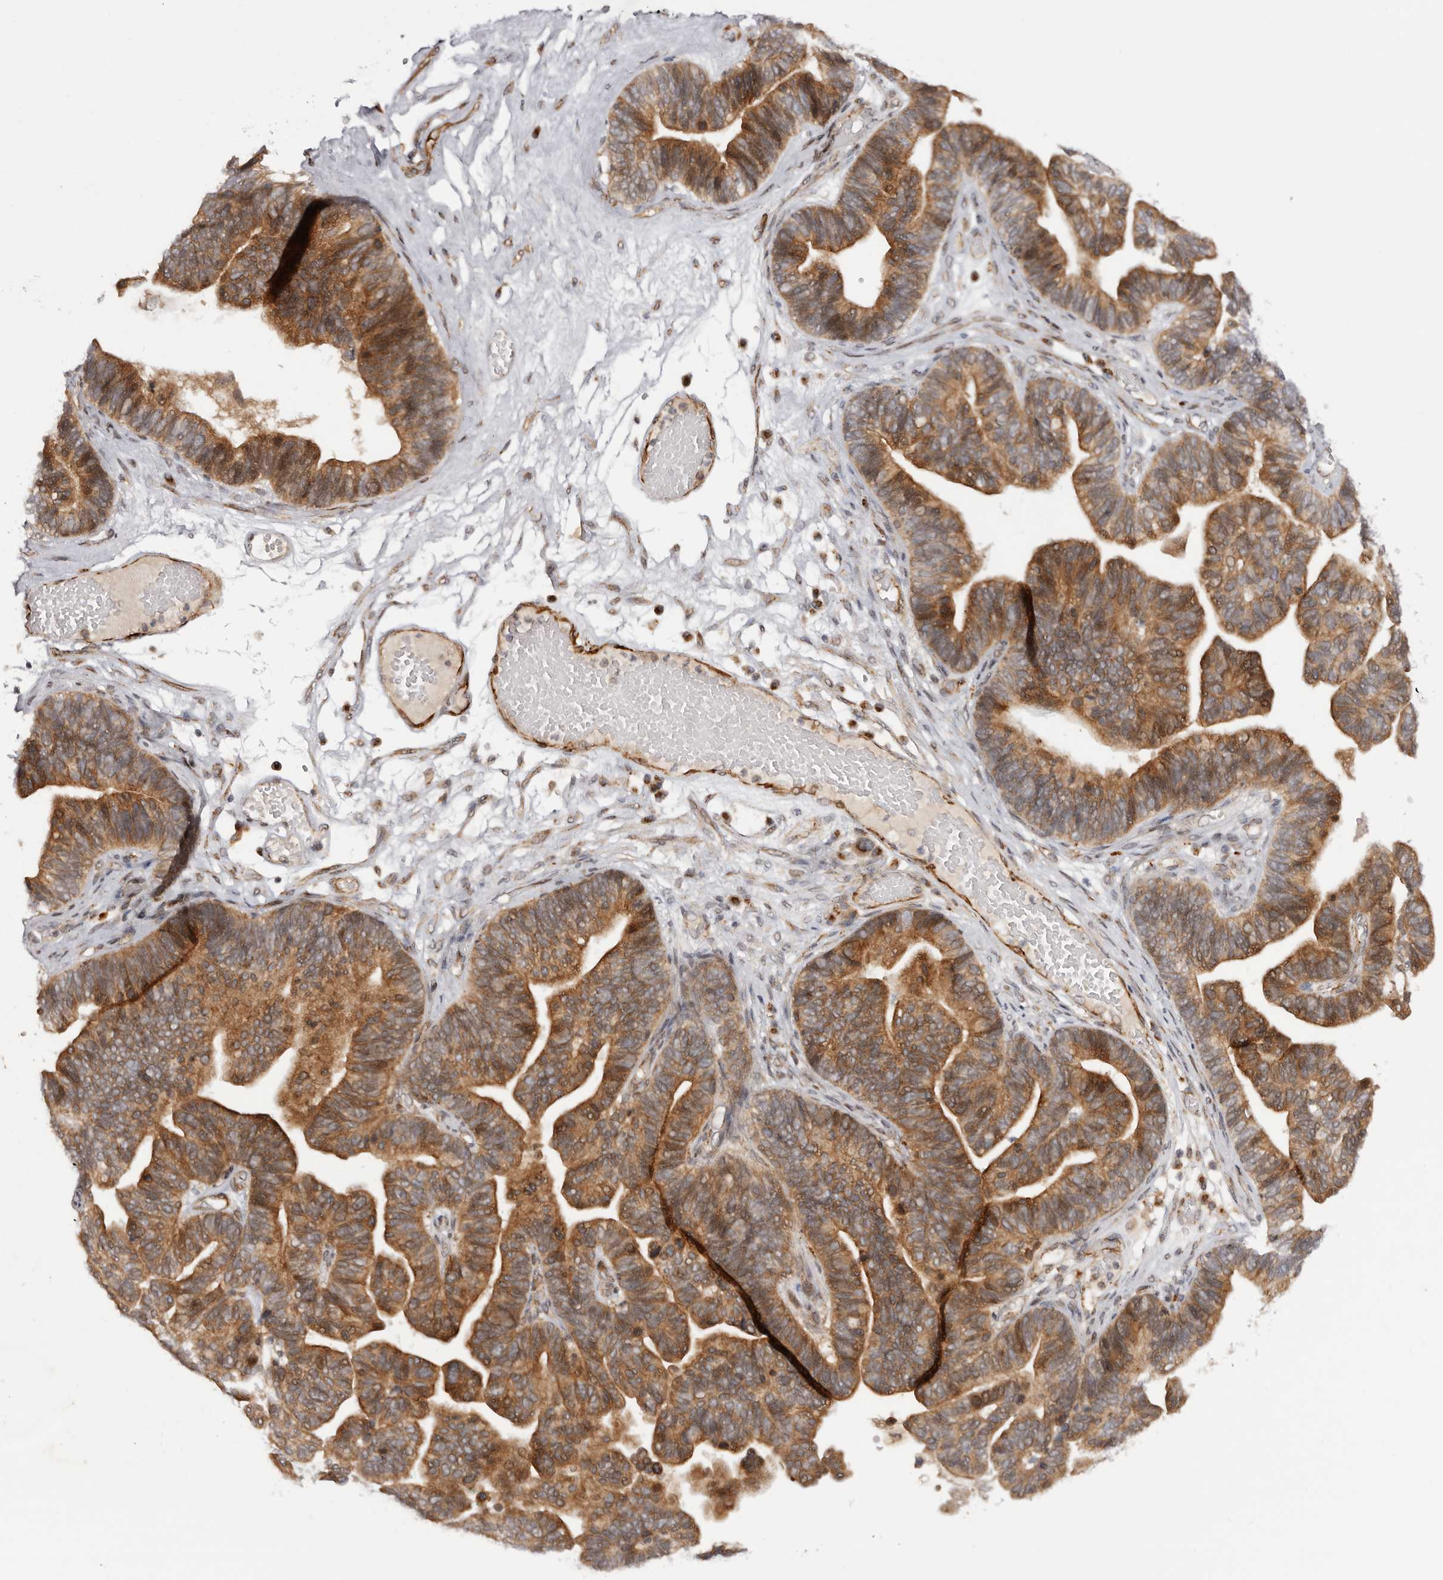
{"staining": {"intensity": "strong", "quantity": ">75%", "location": "cytoplasmic/membranous"}, "tissue": "ovarian cancer", "cell_type": "Tumor cells", "image_type": "cancer", "snomed": [{"axis": "morphology", "description": "Cystadenocarcinoma, serous, NOS"}, {"axis": "topography", "description": "Ovary"}], "caption": "High-magnification brightfield microscopy of ovarian cancer (serous cystadenocarcinoma) stained with DAB (3,3'-diaminobenzidine) (brown) and counterstained with hematoxylin (blue). tumor cells exhibit strong cytoplasmic/membranous expression is identified in approximately>75% of cells. The protein is shown in brown color, while the nuclei are stained blue.", "gene": "MICAL2", "patient": {"sex": "female", "age": 56}}